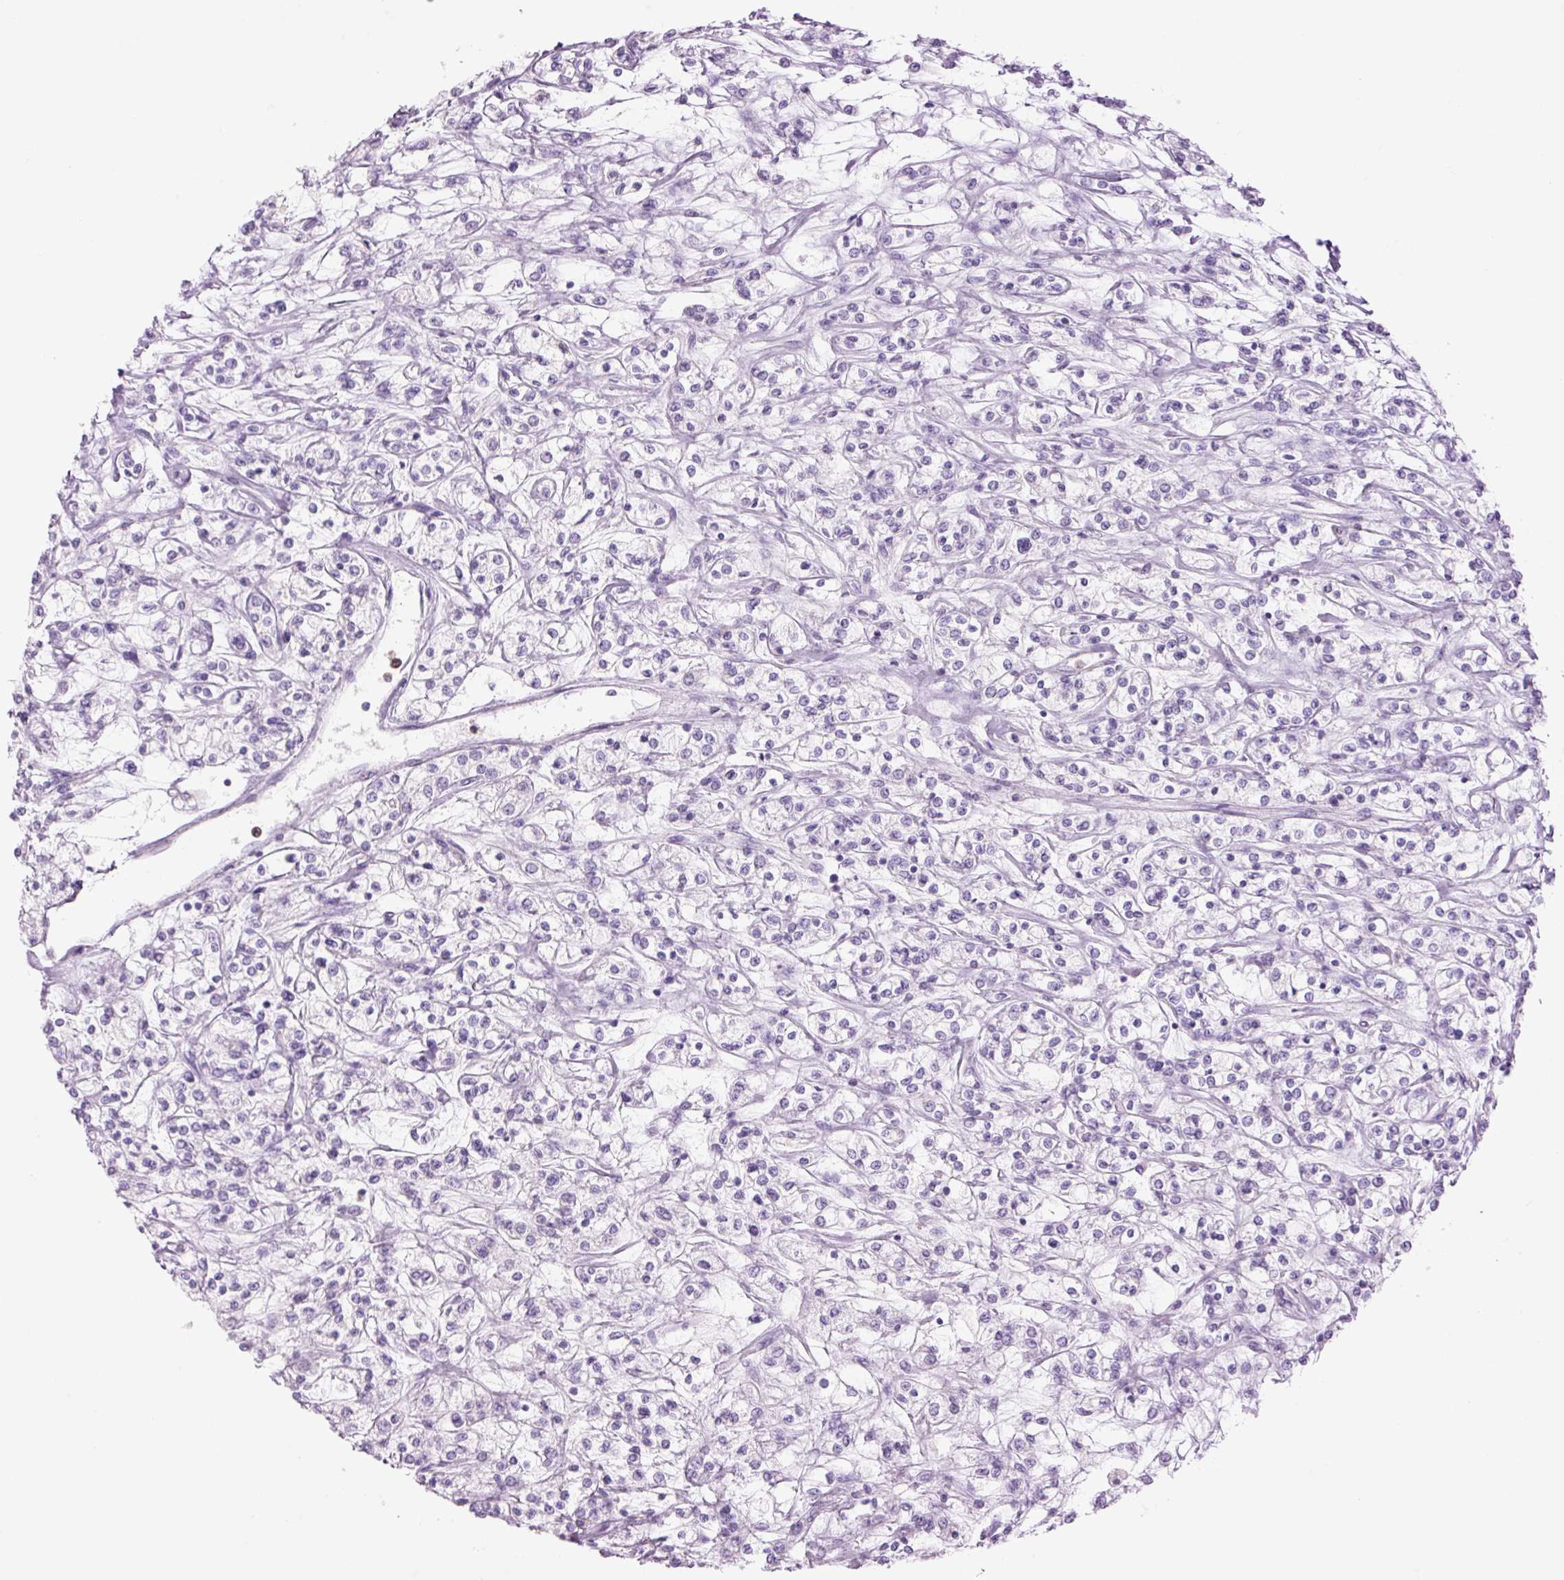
{"staining": {"intensity": "negative", "quantity": "none", "location": "none"}, "tissue": "renal cancer", "cell_type": "Tumor cells", "image_type": "cancer", "snomed": [{"axis": "morphology", "description": "Adenocarcinoma, NOS"}, {"axis": "topography", "description": "Kidney"}], "caption": "IHC photomicrograph of human adenocarcinoma (renal) stained for a protein (brown), which exhibits no positivity in tumor cells.", "gene": "LYZ", "patient": {"sex": "female", "age": 59}}